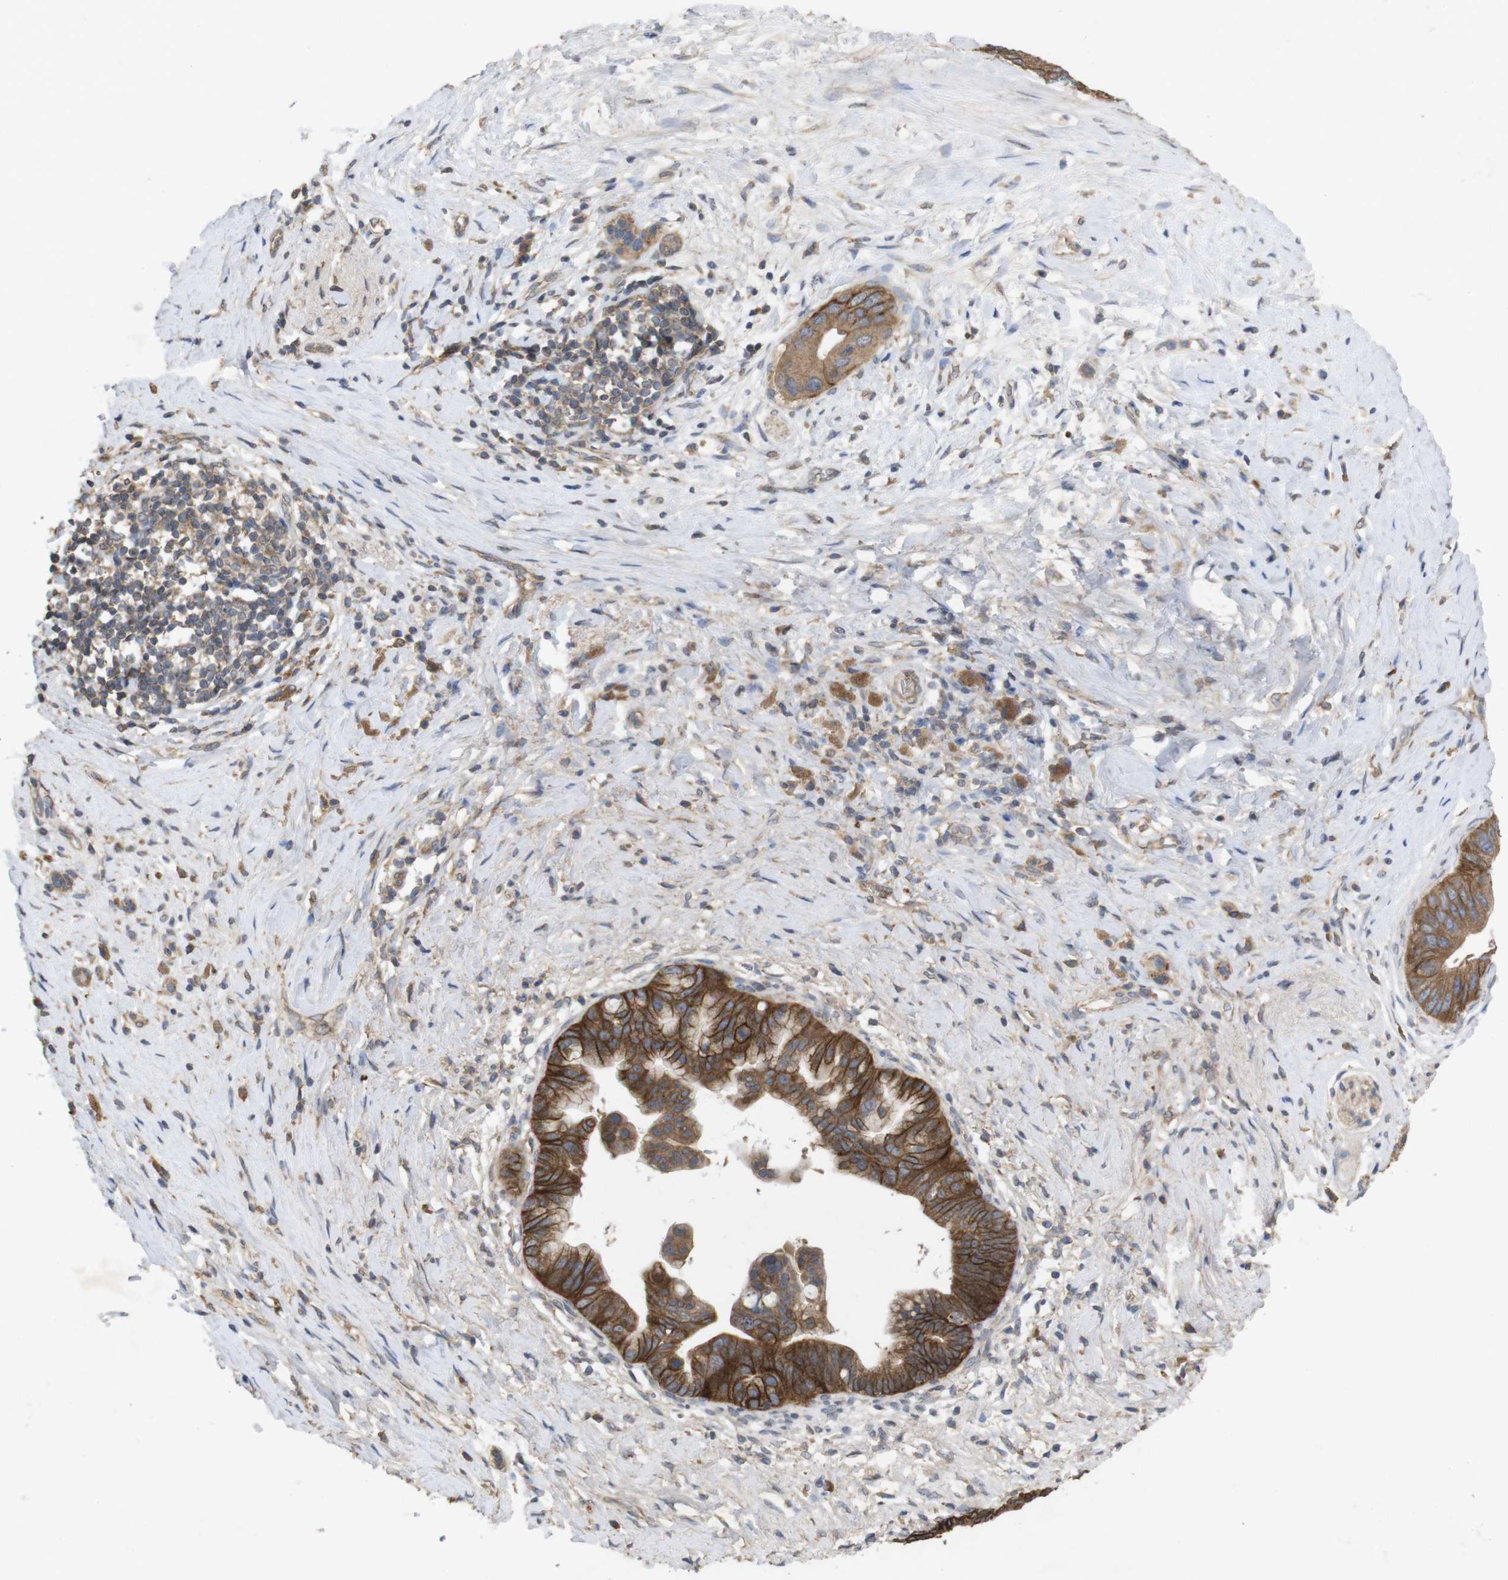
{"staining": {"intensity": "strong", "quantity": ">75%", "location": "cytoplasmic/membranous"}, "tissue": "pancreatic cancer", "cell_type": "Tumor cells", "image_type": "cancer", "snomed": [{"axis": "morphology", "description": "Adenocarcinoma, NOS"}, {"axis": "topography", "description": "Pancreas"}], "caption": "Protein expression by immunohistochemistry exhibits strong cytoplasmic/membranous staining in about >75% of tumor cells in pancreatic cancer.", "gene": "KCNS3", "patient": {"sex": "male", "age": 55}}